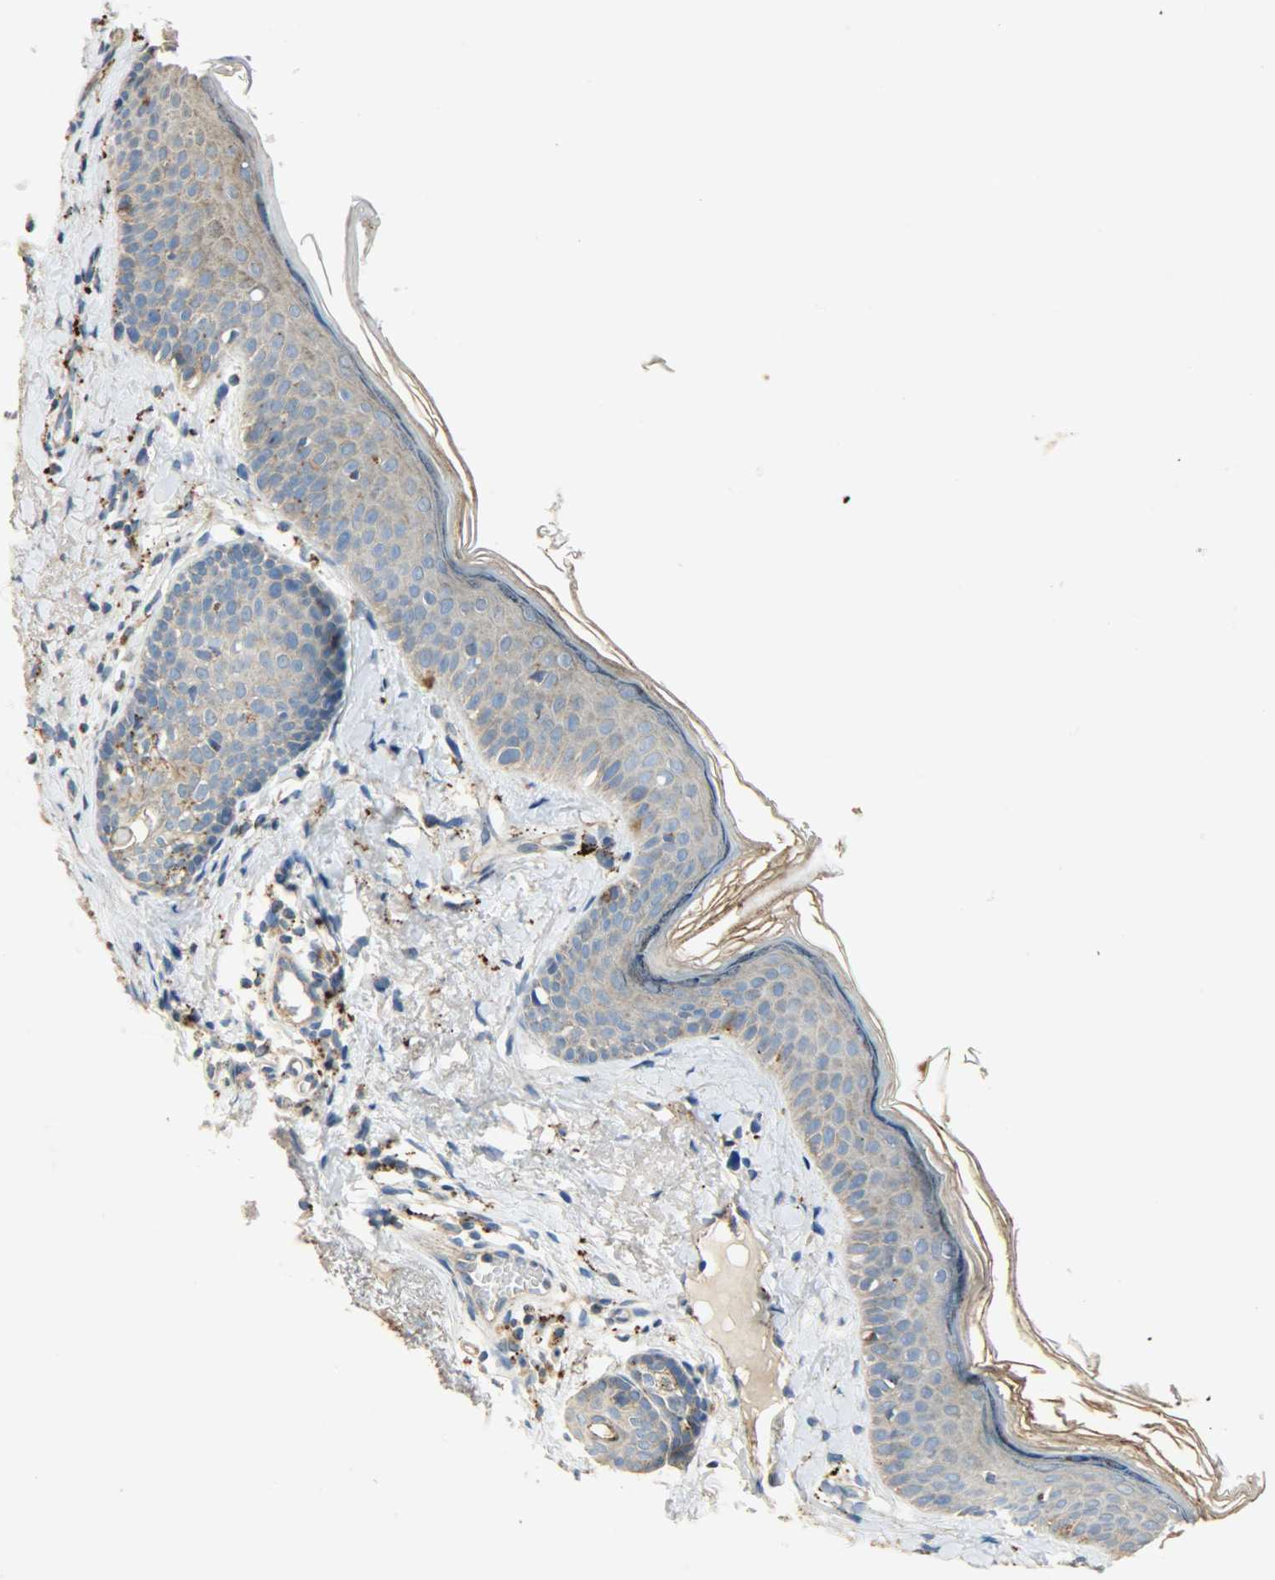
{"staining": {"intensity": "weak", "quantity": "25%-75%", "location": "cytoplasmic/membranous"}, "tissue": "skin cancer", "cell_type": "Tumor cells", "image_type": "cancer", "snomed": [{"axis": "morphology", "description": "Normal tissue, NOS"}, {"axis": "morphology", "description": "Basal cell carcinoma"}, {"axis": "topography", "description": "Skin"}], "caption": "Weak cytoplasmic/membranous positivity is present in approximately 25%-75% of tumor cells in skin cancer.", "gene": "ASAH1", "patient": {"sex": "female", "age": 69}}